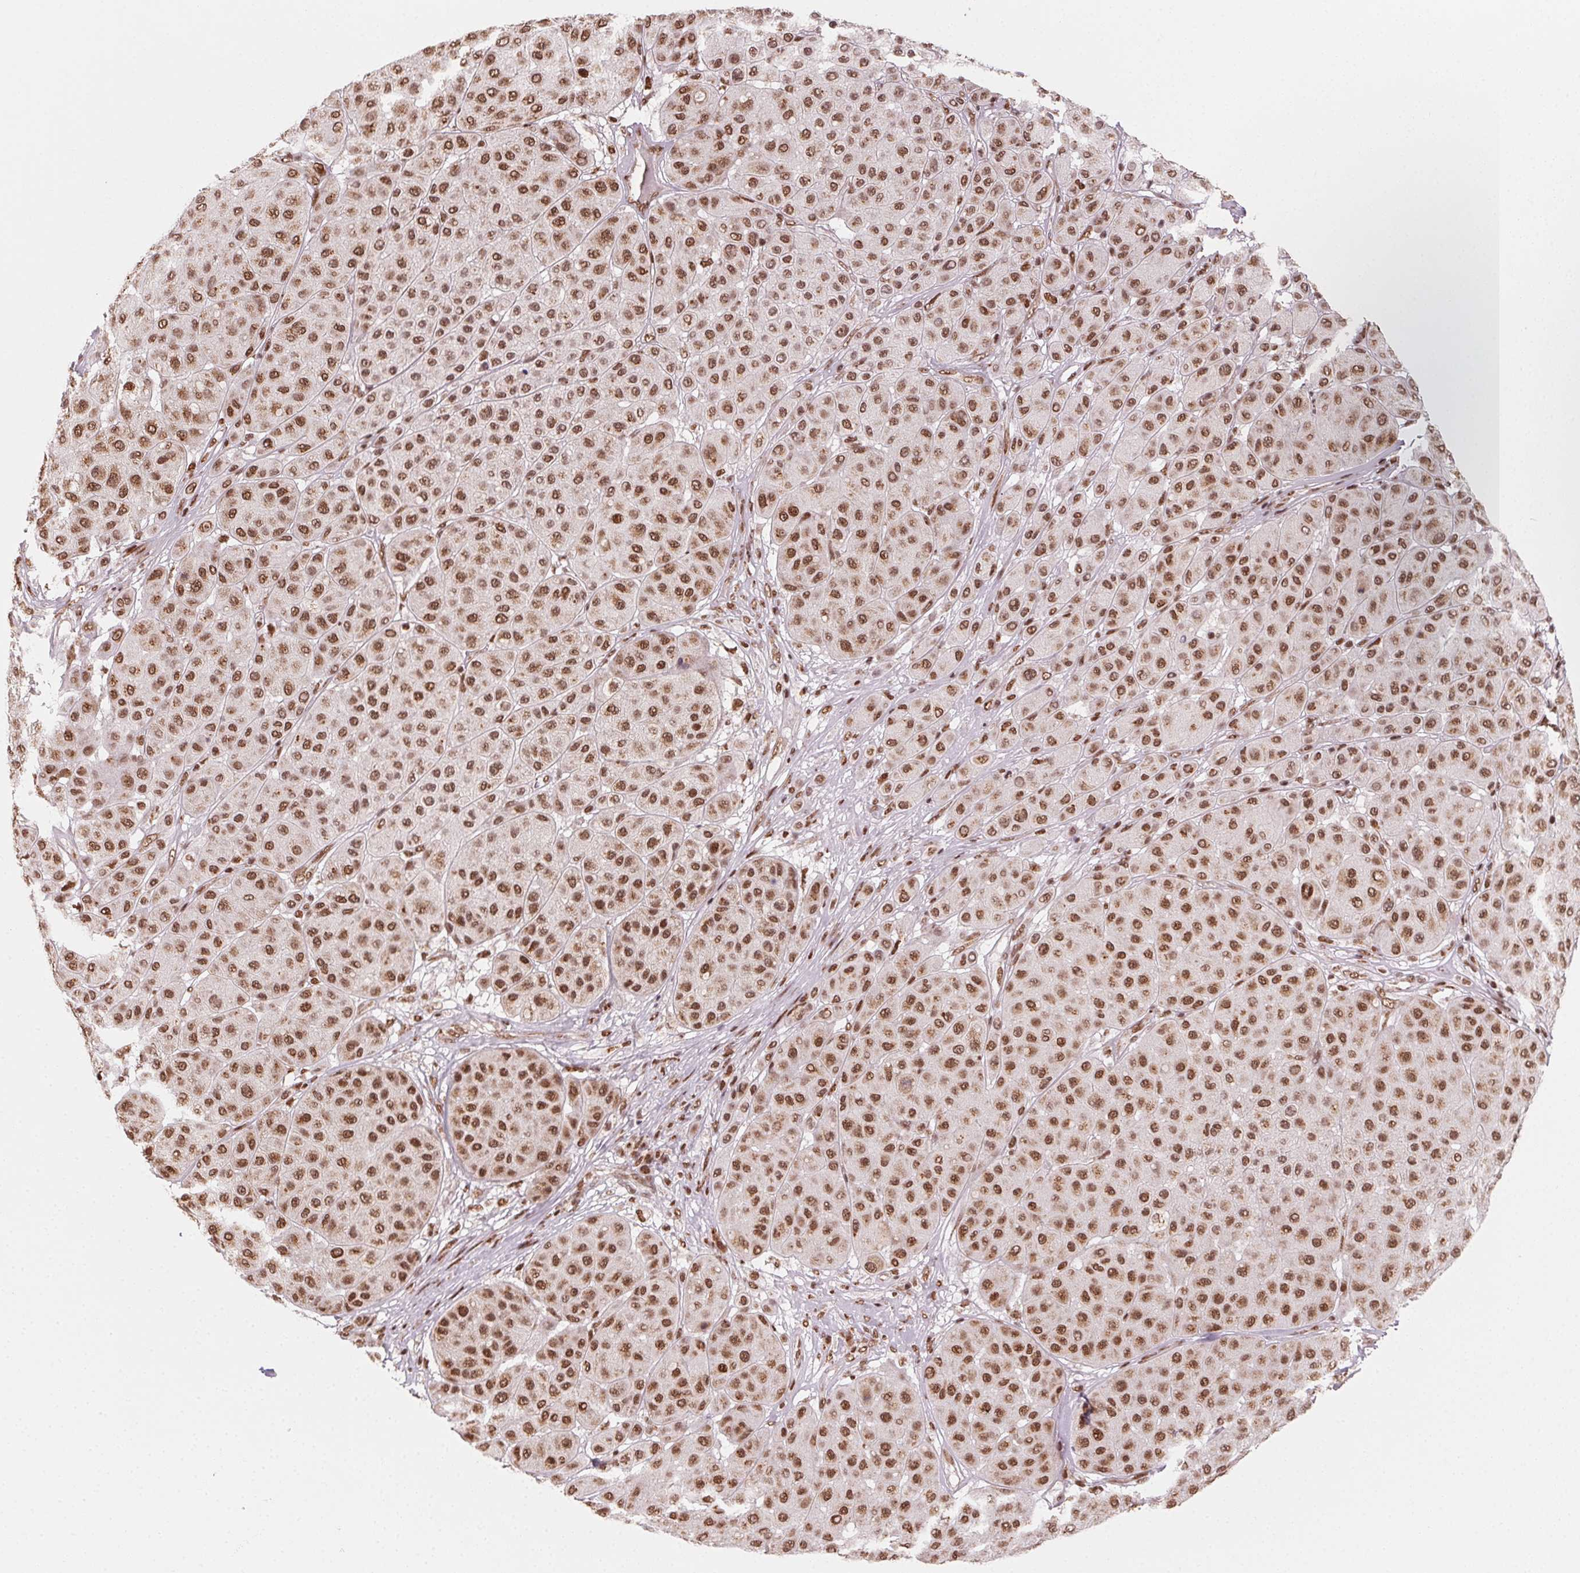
{"staining": {"intensity": "moderate", "quantity": ">75%", "location": "nuclear"}, "tissue": "melanoma", "cell_type": "Tumor cells", "image_type": "cancer", "snomed": [{"axis": "morphology", "description": "Malignant melanoma, Metastatic site"}, {"axis": "topography", "description": "Smooth muscle"}], "caption": "IHC (DAB) staining of human malignant melanoma (metastatic site) exhibits moderate nuclear protein positivity in approximately >75% of tumor cells. The staining was performed using DAB (3,3'-diaminobenzidine), with brown indicating positive protein expression. Nuclei are stained blue with hematoxylin.", "gene": "TOPORS", "patient": {"sex": "male", "age": 41}}